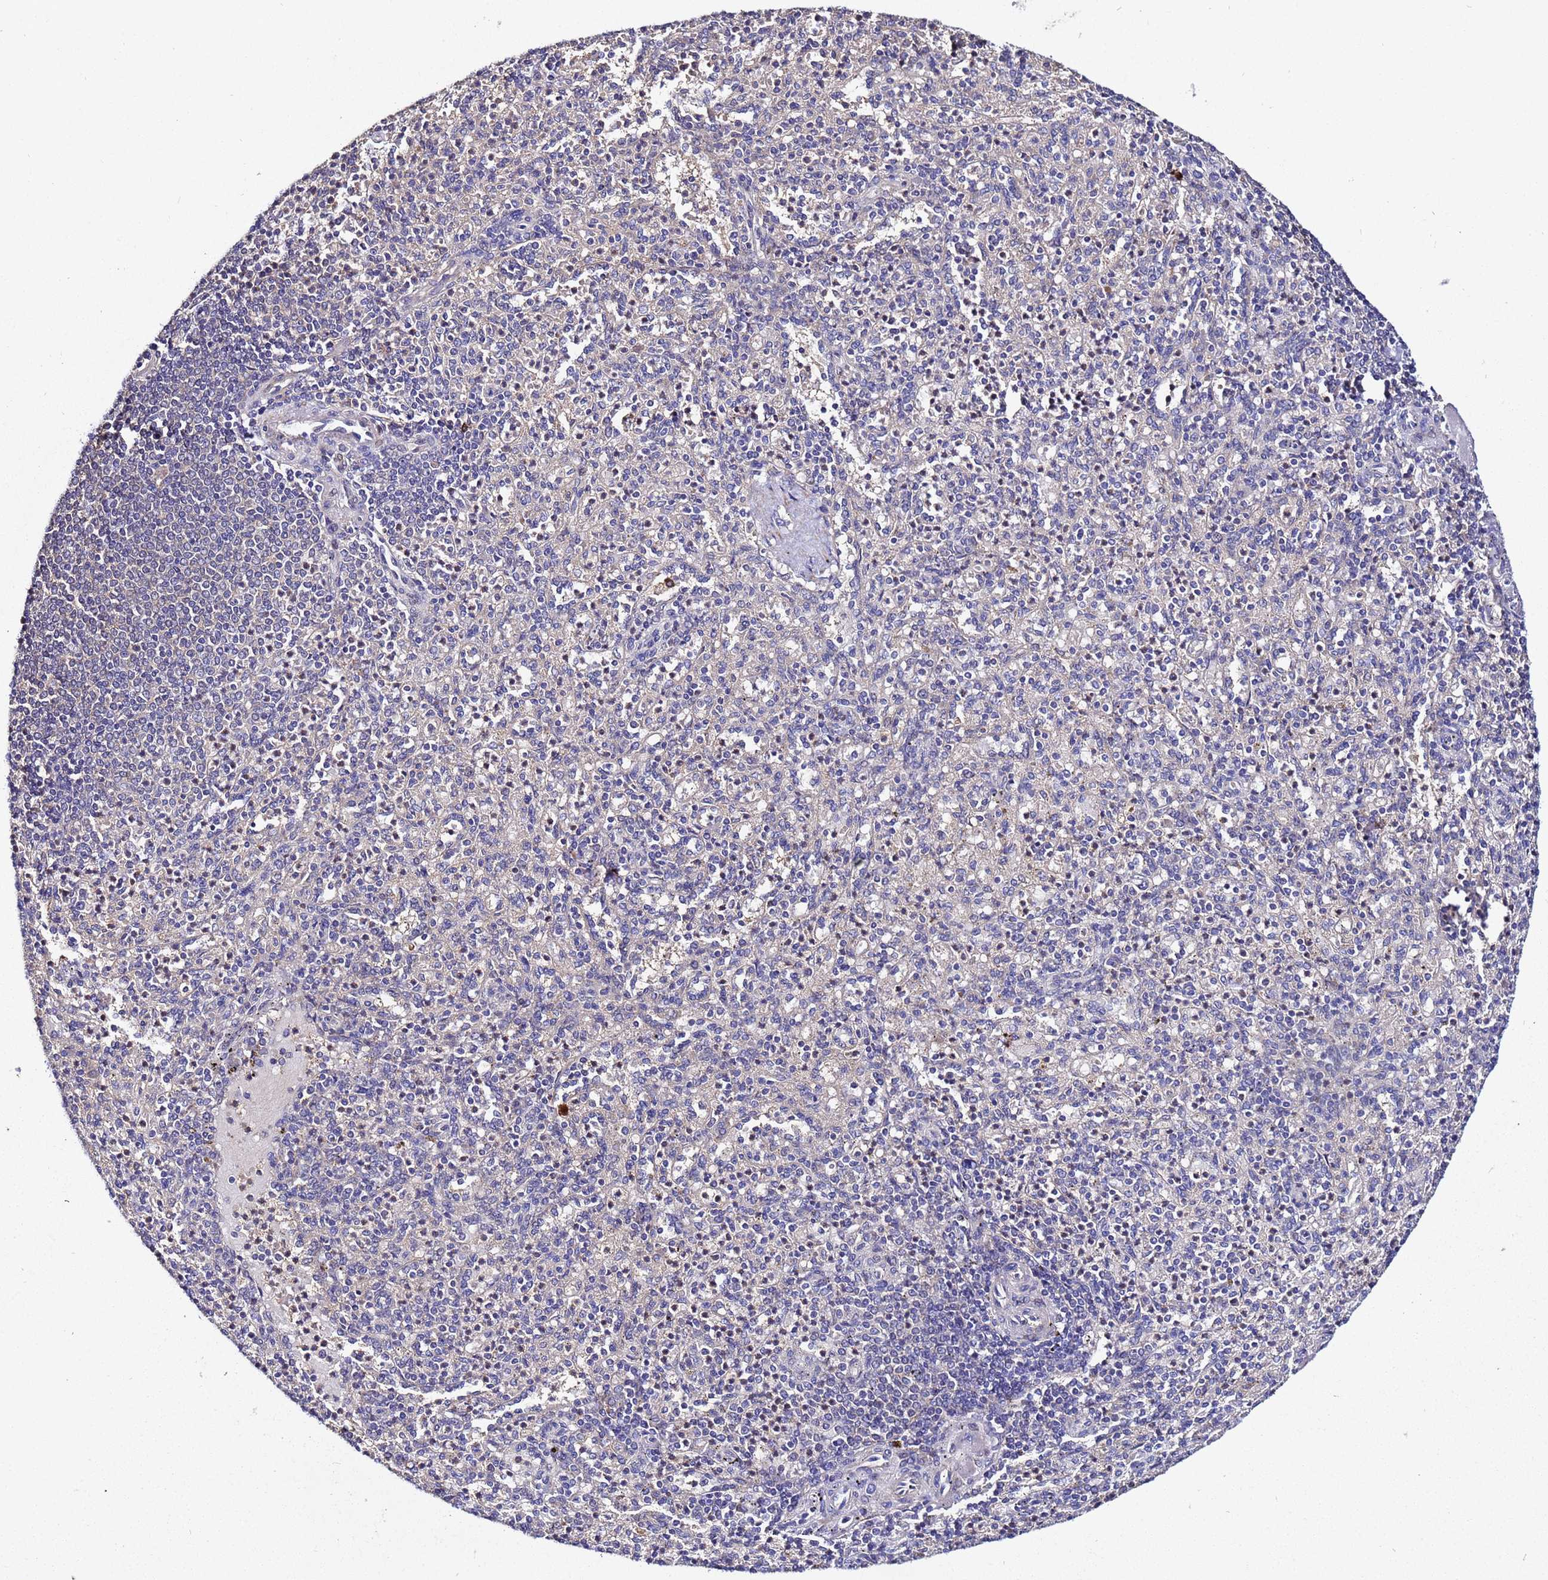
{"staining": {"intensity": "negative", "quantity": "none", "location": "none"}, "tissue": "spleen", "cell_type": "Cells in red pulp", "image_type": "normal", "snomed": [{"axis": "morphology", "description": "Normal tissue, NOS"}, {"axis": "topography", "description": "Spleen"}], "caption": "This is a histopathology image of immunohistochemistry (IHC) staining of benign spleen, which shows no positivity in cells in red pulp.", "gene": "PLXDC2", "patient": {"sex": "female", "age": 74}}